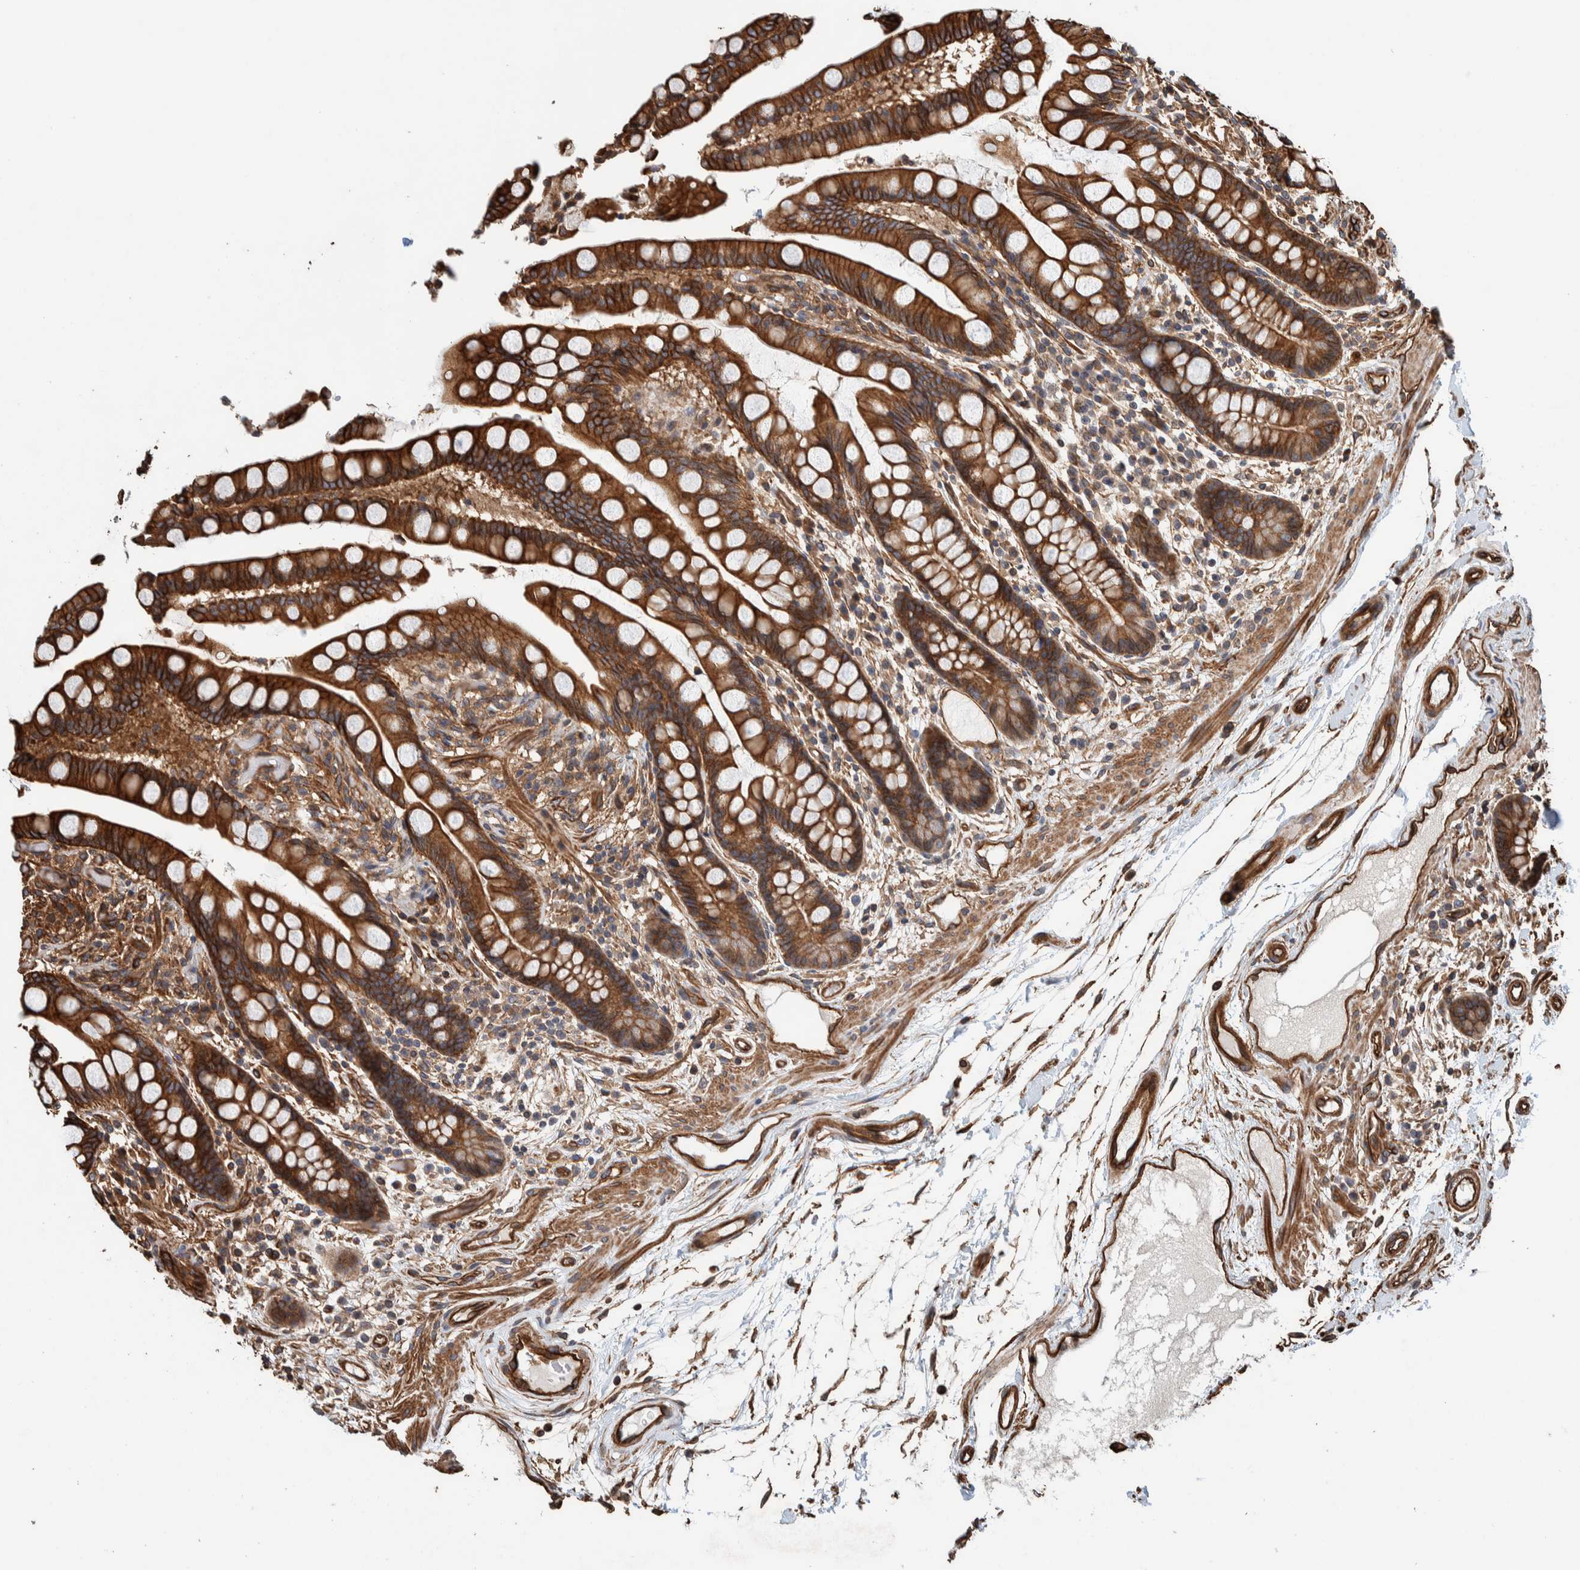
{"staining": {"intensity": "strong", "quantity": ">75%", "location": "cytoplasmic/membranous"}, "tissue": "colon", "cell_type": "Endothelial cells", "image_type": "normal", "snomed": [{"axis": "morphology", "description": "Normal tissue, NOS"}, {"axis": "topography", "description": "Colon"}], "caption": "Protein expression analysis of unremarkable human colon reveals strong cytoplasmic/membranous expression in about >75% of endothelial cells.", "gene": "PKD1L1", "patient": {"sex": "male", "age": 73}}